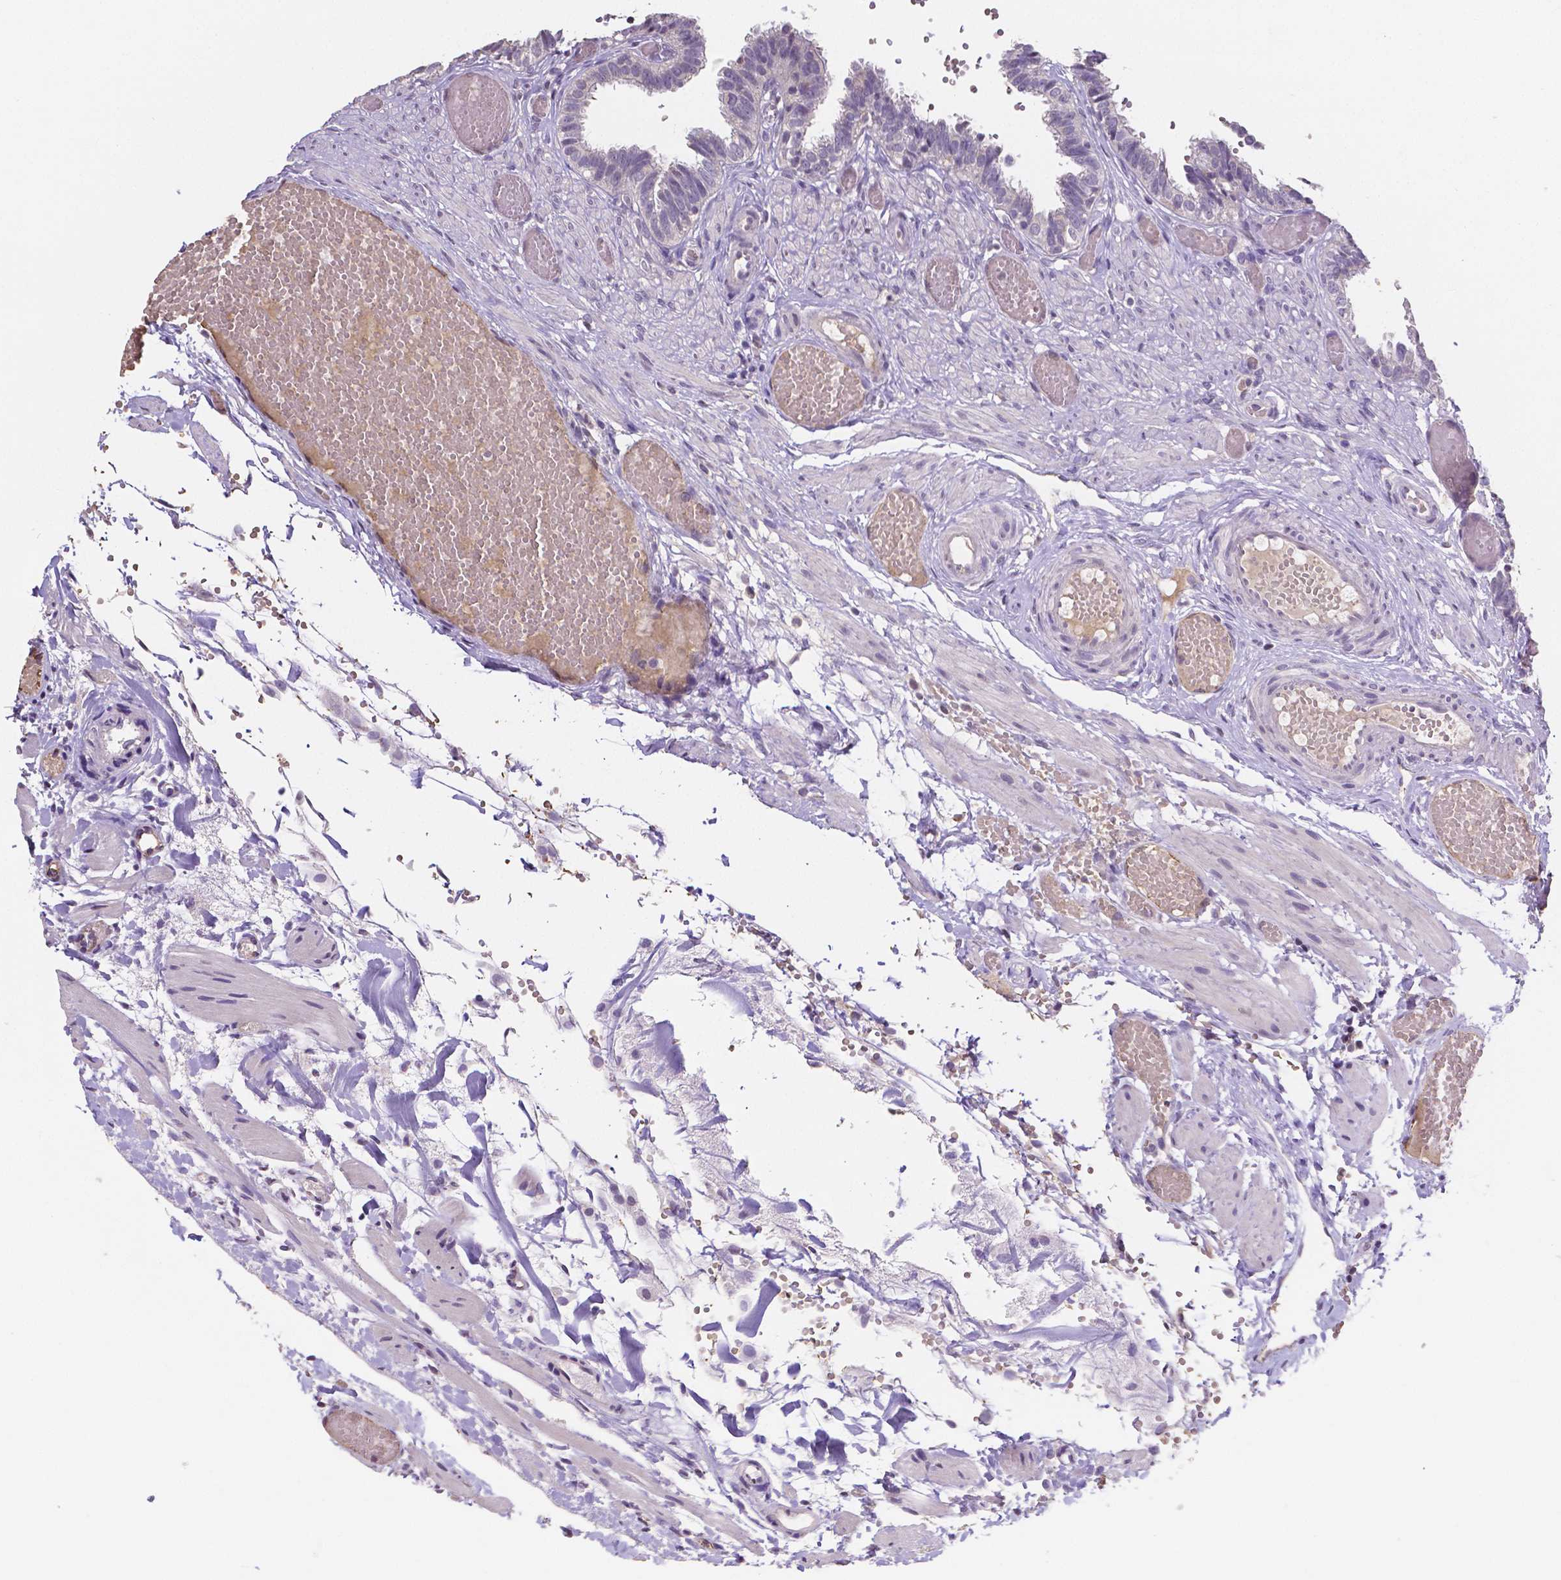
{"staining": {"intensity": "negative", "quantity": "none", "location": "none"}, "tissue": "fallopian tube", "cell_type": "Glandular cells", "image_type": "normal", "snomed": [{"axis": "morphology", "description": "Normal tissue, NOS"}, {"axis": "topography", "description": "Fallopian tube"}], "caption": "A high-resolution micrograph shows immunohistochemistry staining of normal fallopian tube, which displays no significant positivity in glandular cells.", "gene": "ELAVL2", "patient": {"sex": "female", "age": 37}}